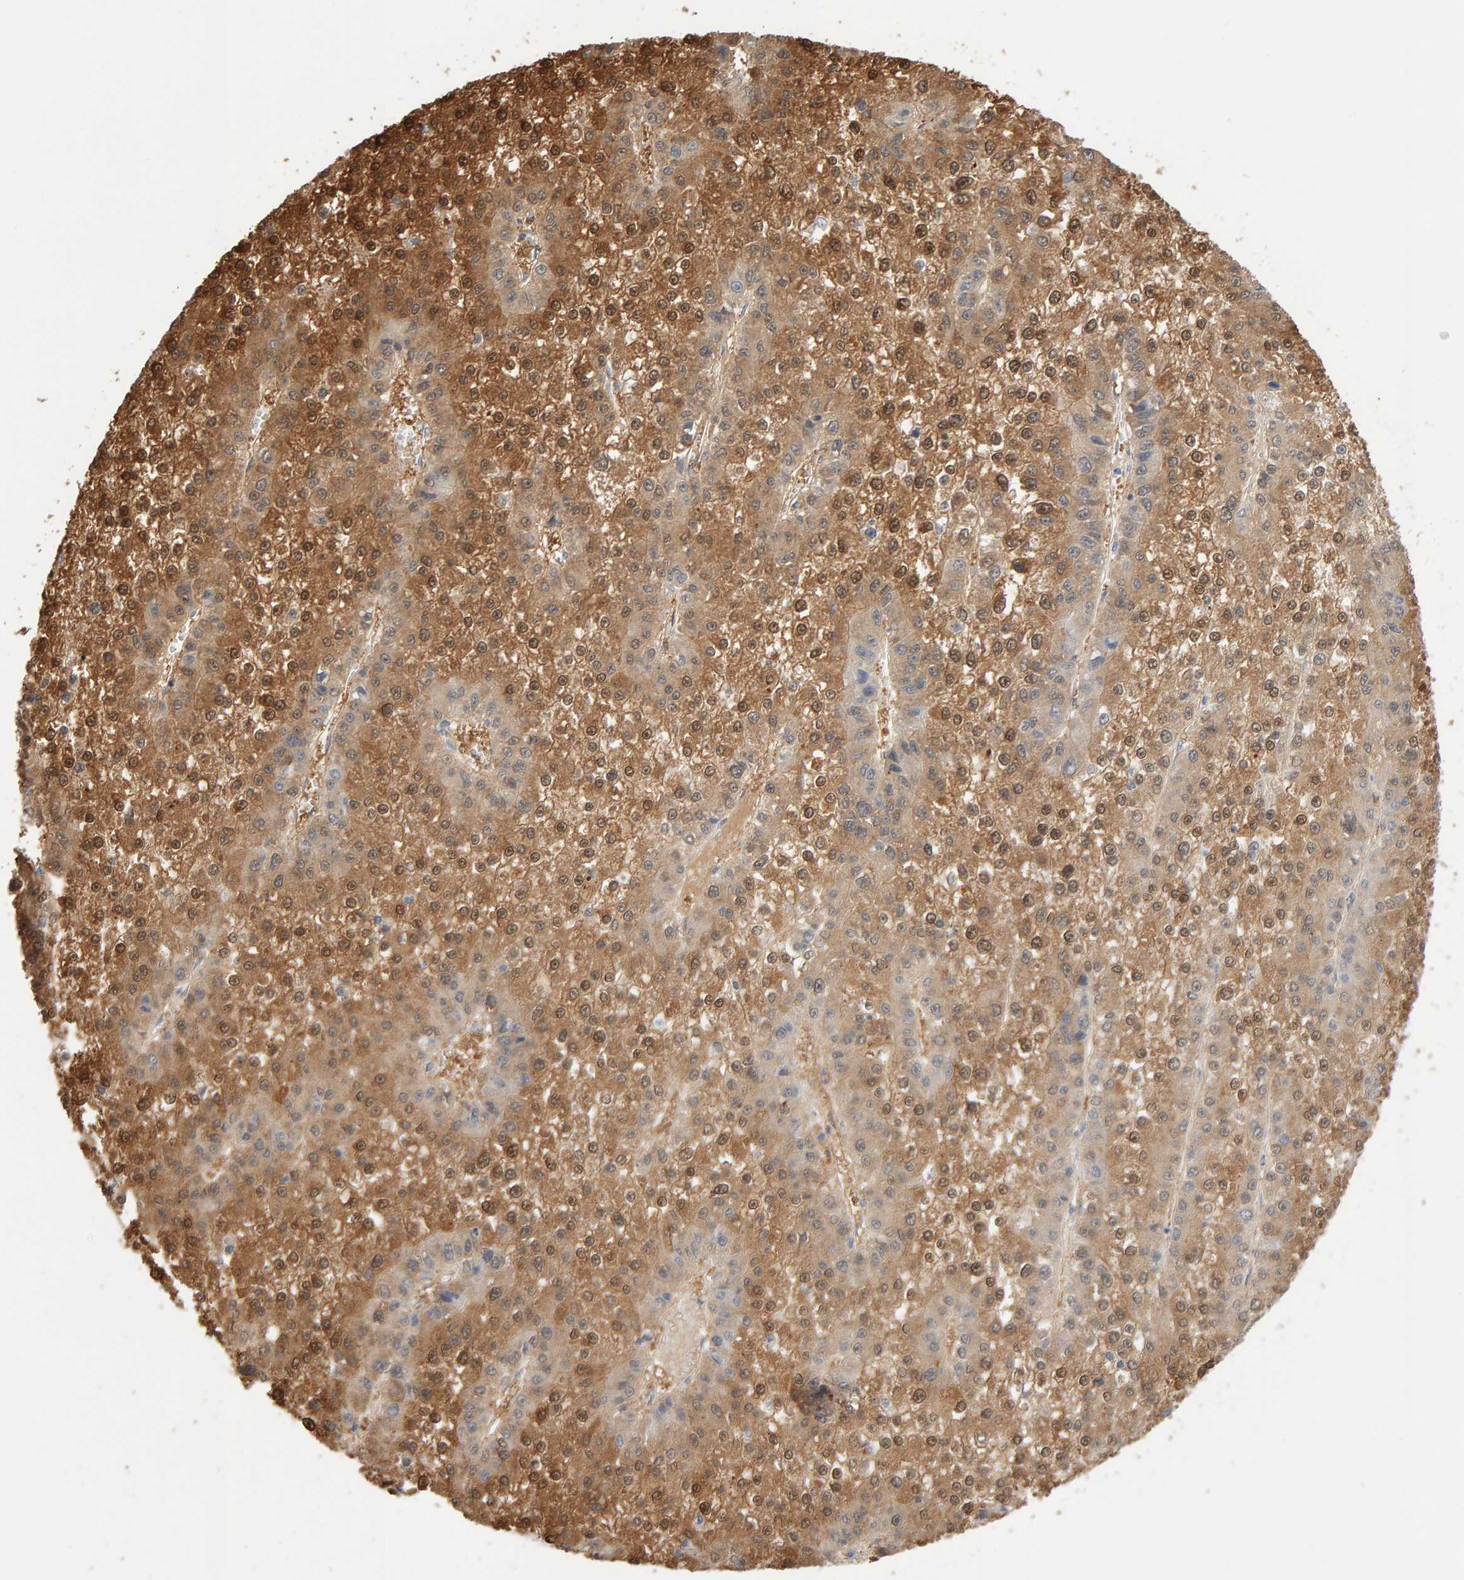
{"staining": {"intensity": "moderate", "quantity": ">75%", "location": "cytoplasmic/membranous,nuclear"}, "tissue": "liver cancer", "cell_type": "Tumor cells", "image_type": "cancer", "snomed": [{"axis": "morphology", "description": "Carcinoma, Hepatocellular, NOS"}, {"axis": "topography", "description": "Liver"}], "caption": "Protein expression analysis of human liver cancer reveals moderate cytoplasmic/membranous and nuclear expression in approximately >75% of tumor cells. (Stains: DAB in brown, nuclei in blue, Microscopy: brightfield microscopy at high magnification).", "gene": "METRNL", "patient": {"sex": "female", "age": 73}}